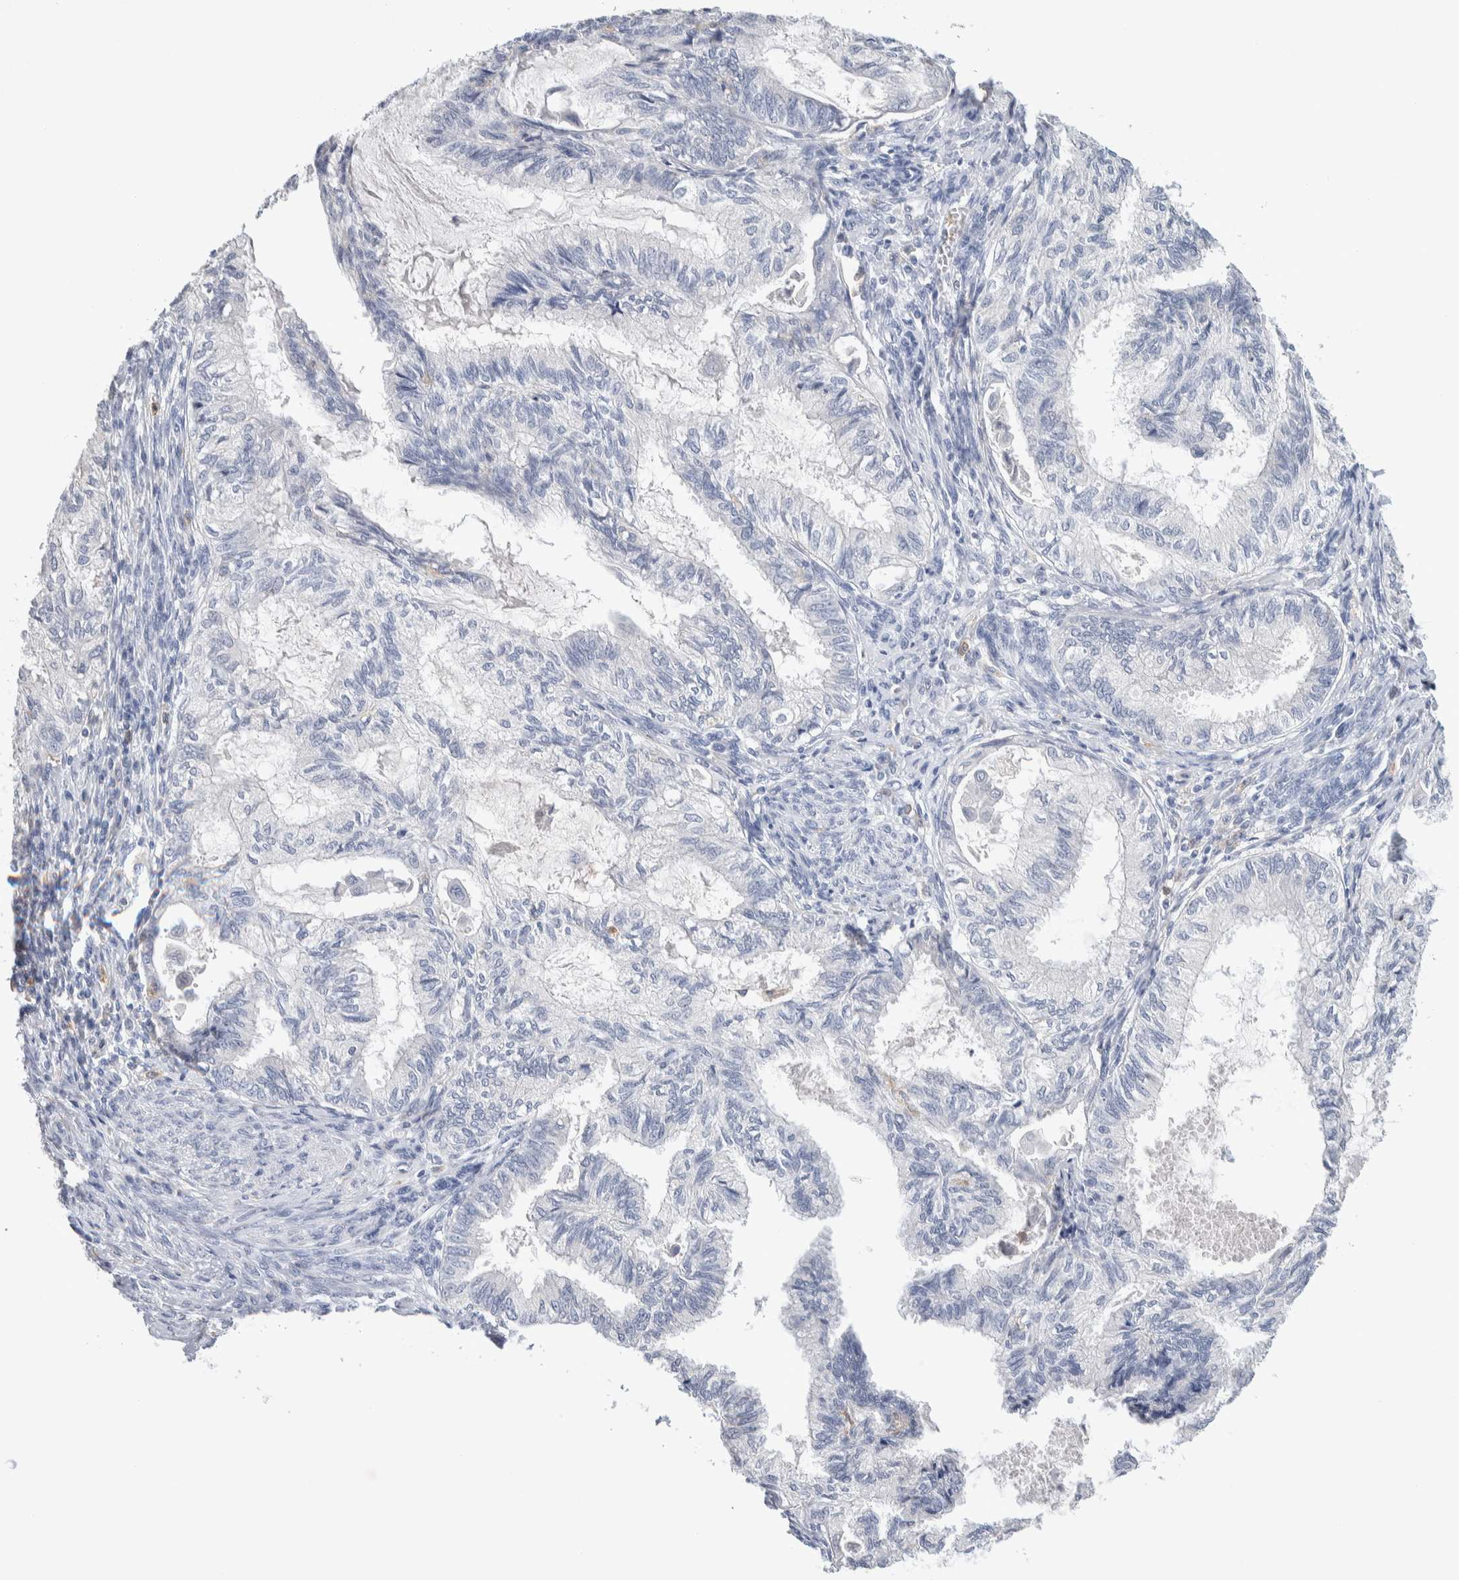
{"staining": {"intensity": "negative", "quantity": "none", "location": "none"}, "tissue": "cervical cancer", "cell_type": "Tumor cells", "image_type": "cancer", "snomed": [{"axis": "morphology", "description": "Normal tissue, NOS"}, {"axis": "morphology", "description": "Adenocarcinoma, NOS"}, {"axis": "topography", "description": "Cervix"}, {"axis": "topography", "description": "Endometrium"}], "caption": "A high-resolution histopathology image shows immunohistochemistry (IHC) staining of cervical adenocarcinoma, which reveals no significant expression in tumor cells.", "gene": "NCF2", "patient": {"sex": "female", "age": 86}}